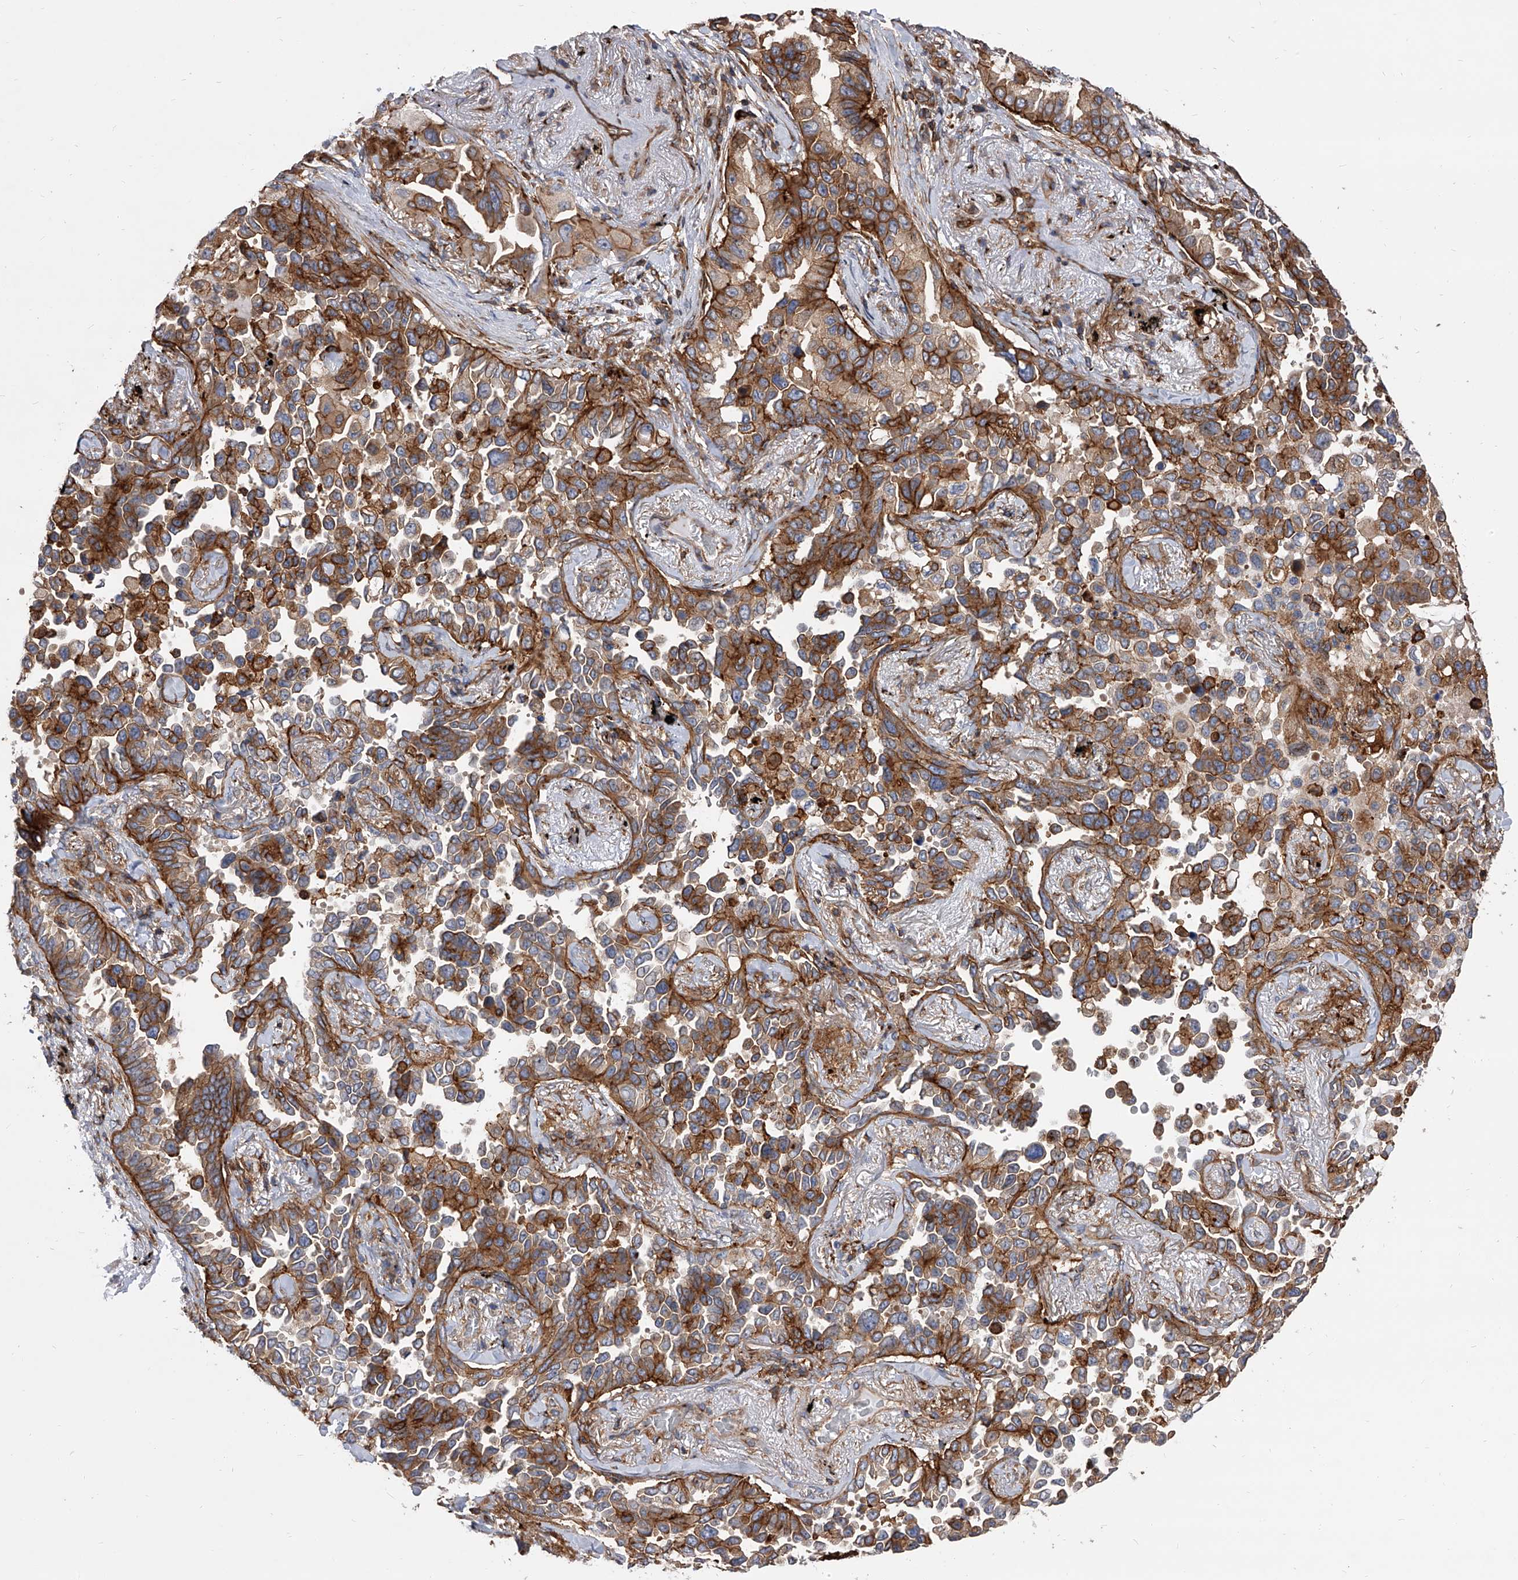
{"staining": {"intensity": "moderate", "quantity": ">75%", "location": "cytoplasmic/membranous"}, "tissue": "lung cancer", "cell_type": "Tumor cells", "image_type": "cancer", "snomed": [{"axis": "morphology", "description": "Adenocarcinoma, NOS"}, {"axis": "topography", "description": "Lung"}], "caption": "Lung cancer stained for a protein (brown) demonstrates moderate cytoplasmic/membranous positive positivity in approximately >75% of tumor cells.", "gene": "PISD", "patient": {"sex": "female", "age": 67}}